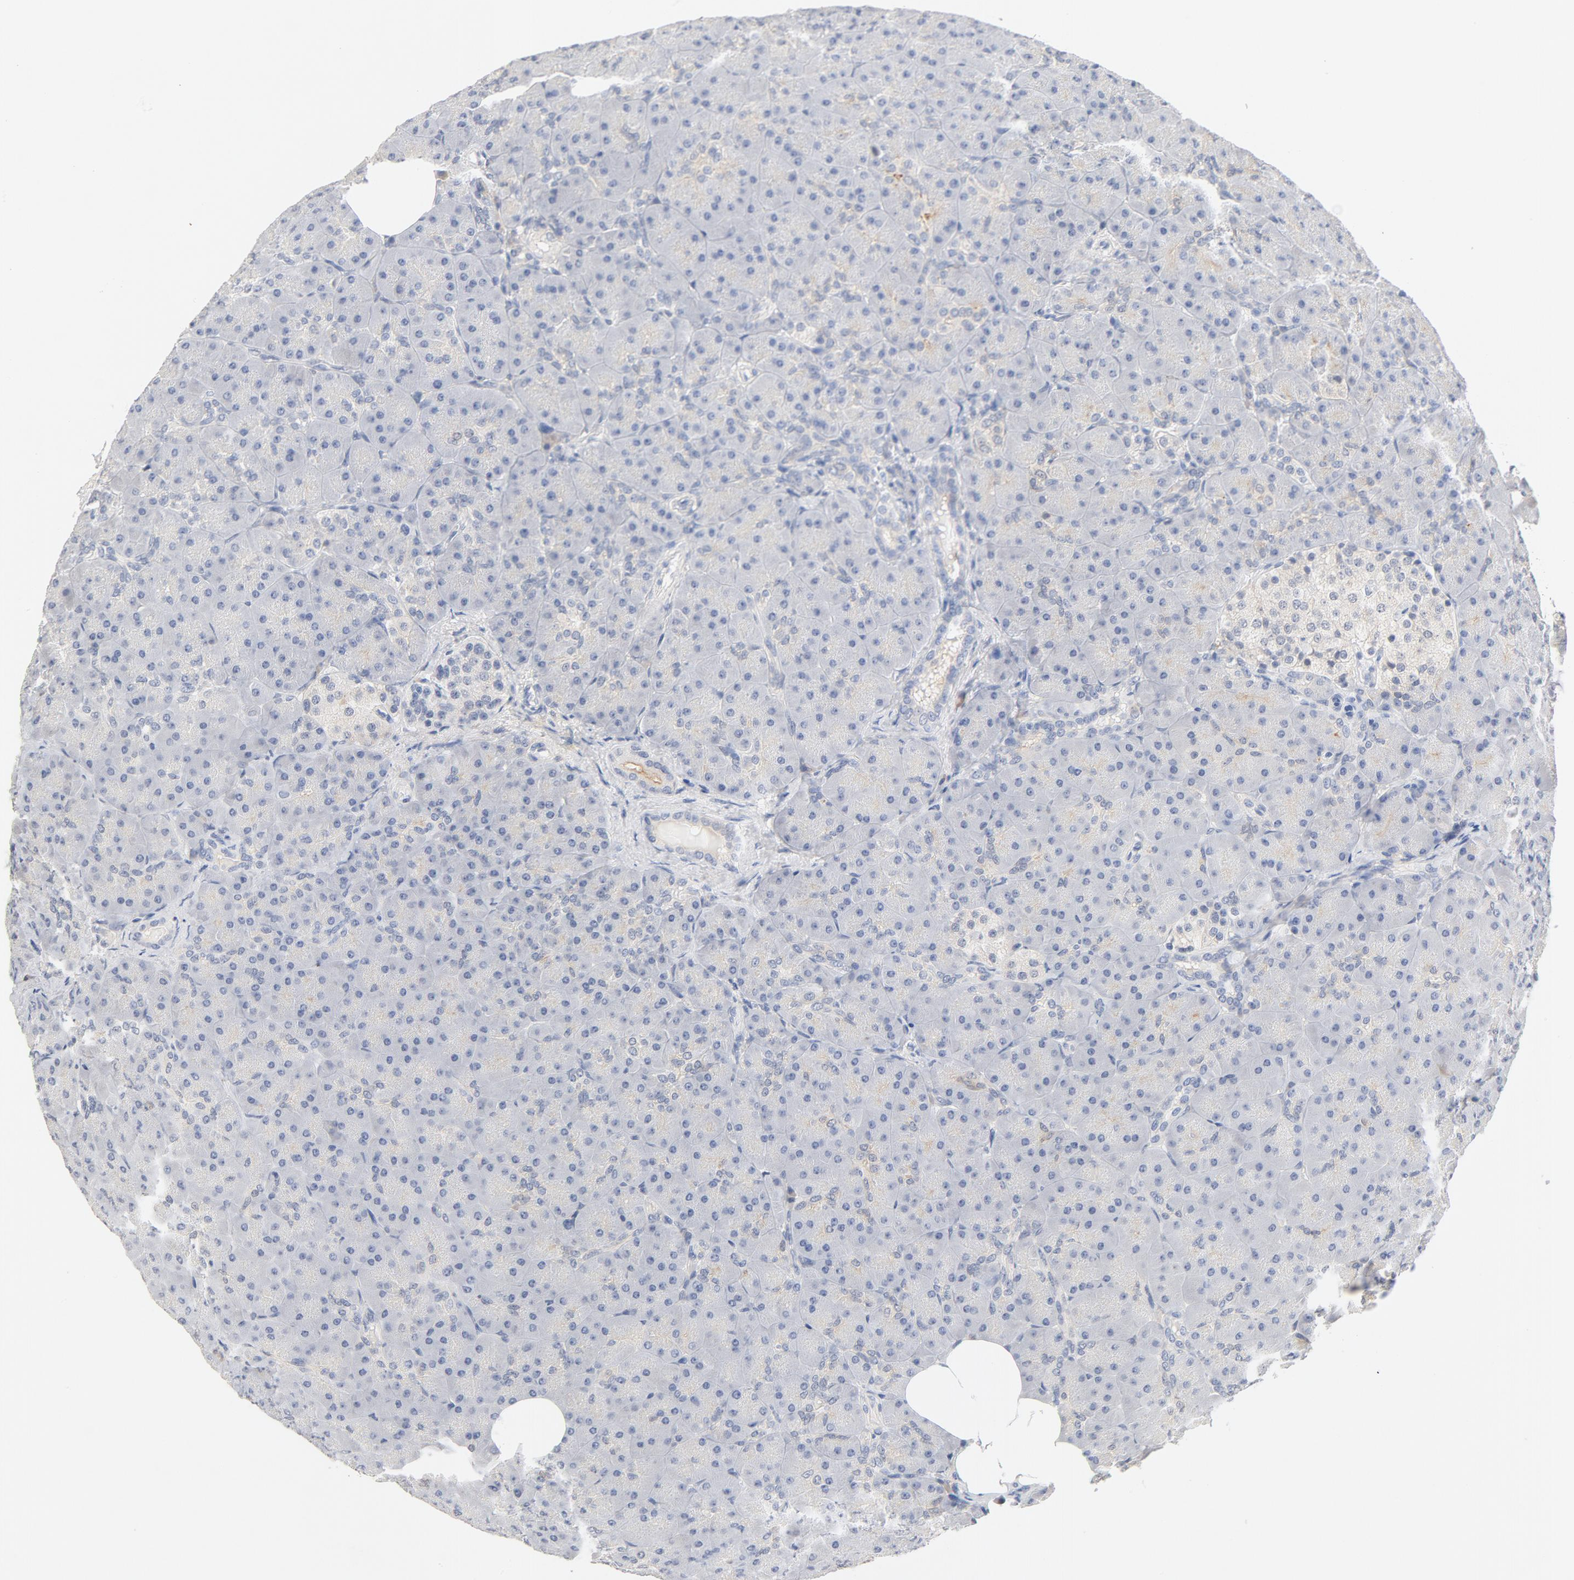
{"staining": {"intensity": "negative", "quantity": "none", "location": "none"}, "tissue": "pancreas", "cell_type": "Exocrine glandular cells", "image_type": "normal", "snomed": [{"axis": "morphology", "description": "Normal tissue, NOS"}, {"axis": "topography", "description": "Pancreas"}], "caption": "IHC histopathology image of unremarkable pancreas: human pancreas stained with DAB (3,3'-diaminobenzidine) demonstrates no significant protein staining in exocrine glandular cells.", "gene": "STAT1", "patient": {"sex": "male", "age": 66}}